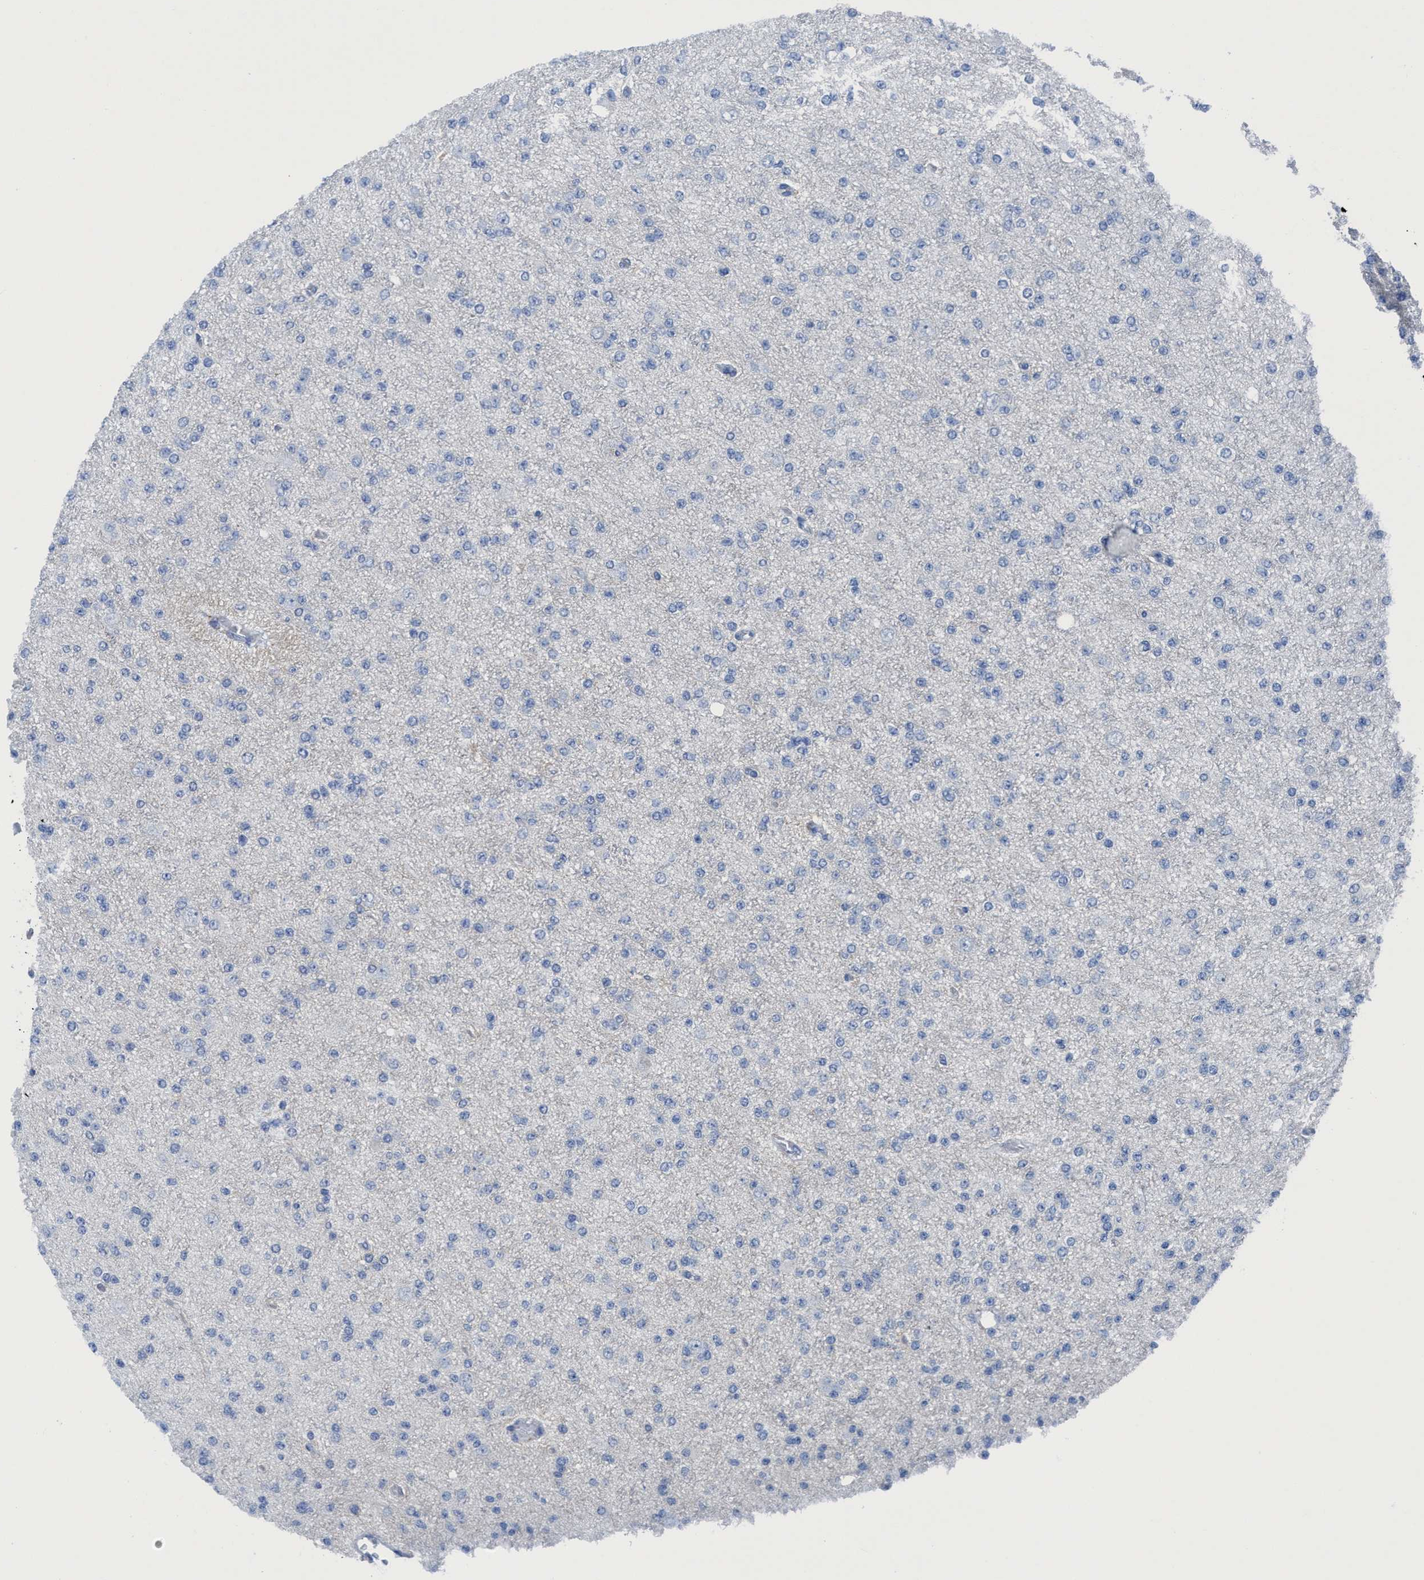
{"staining": {"intensity": "negative", "quantity": "none", "location": "none"}, "tissue": "glioma", "cell_type": "Tumor cells", "image_type": "cancer", "snomed": [{"axis": "morphology", "description": "Glioma, malignant, Low grade"}, {"axis": "topography", "description": "Brain"}], "caption": "This is an immunohistochemistry histopathology image of low-grade glioma (malignant). There is no expression in tumor cells.", "gene": "DNAI1", "patient": {"sex": "female", "age": 22}}